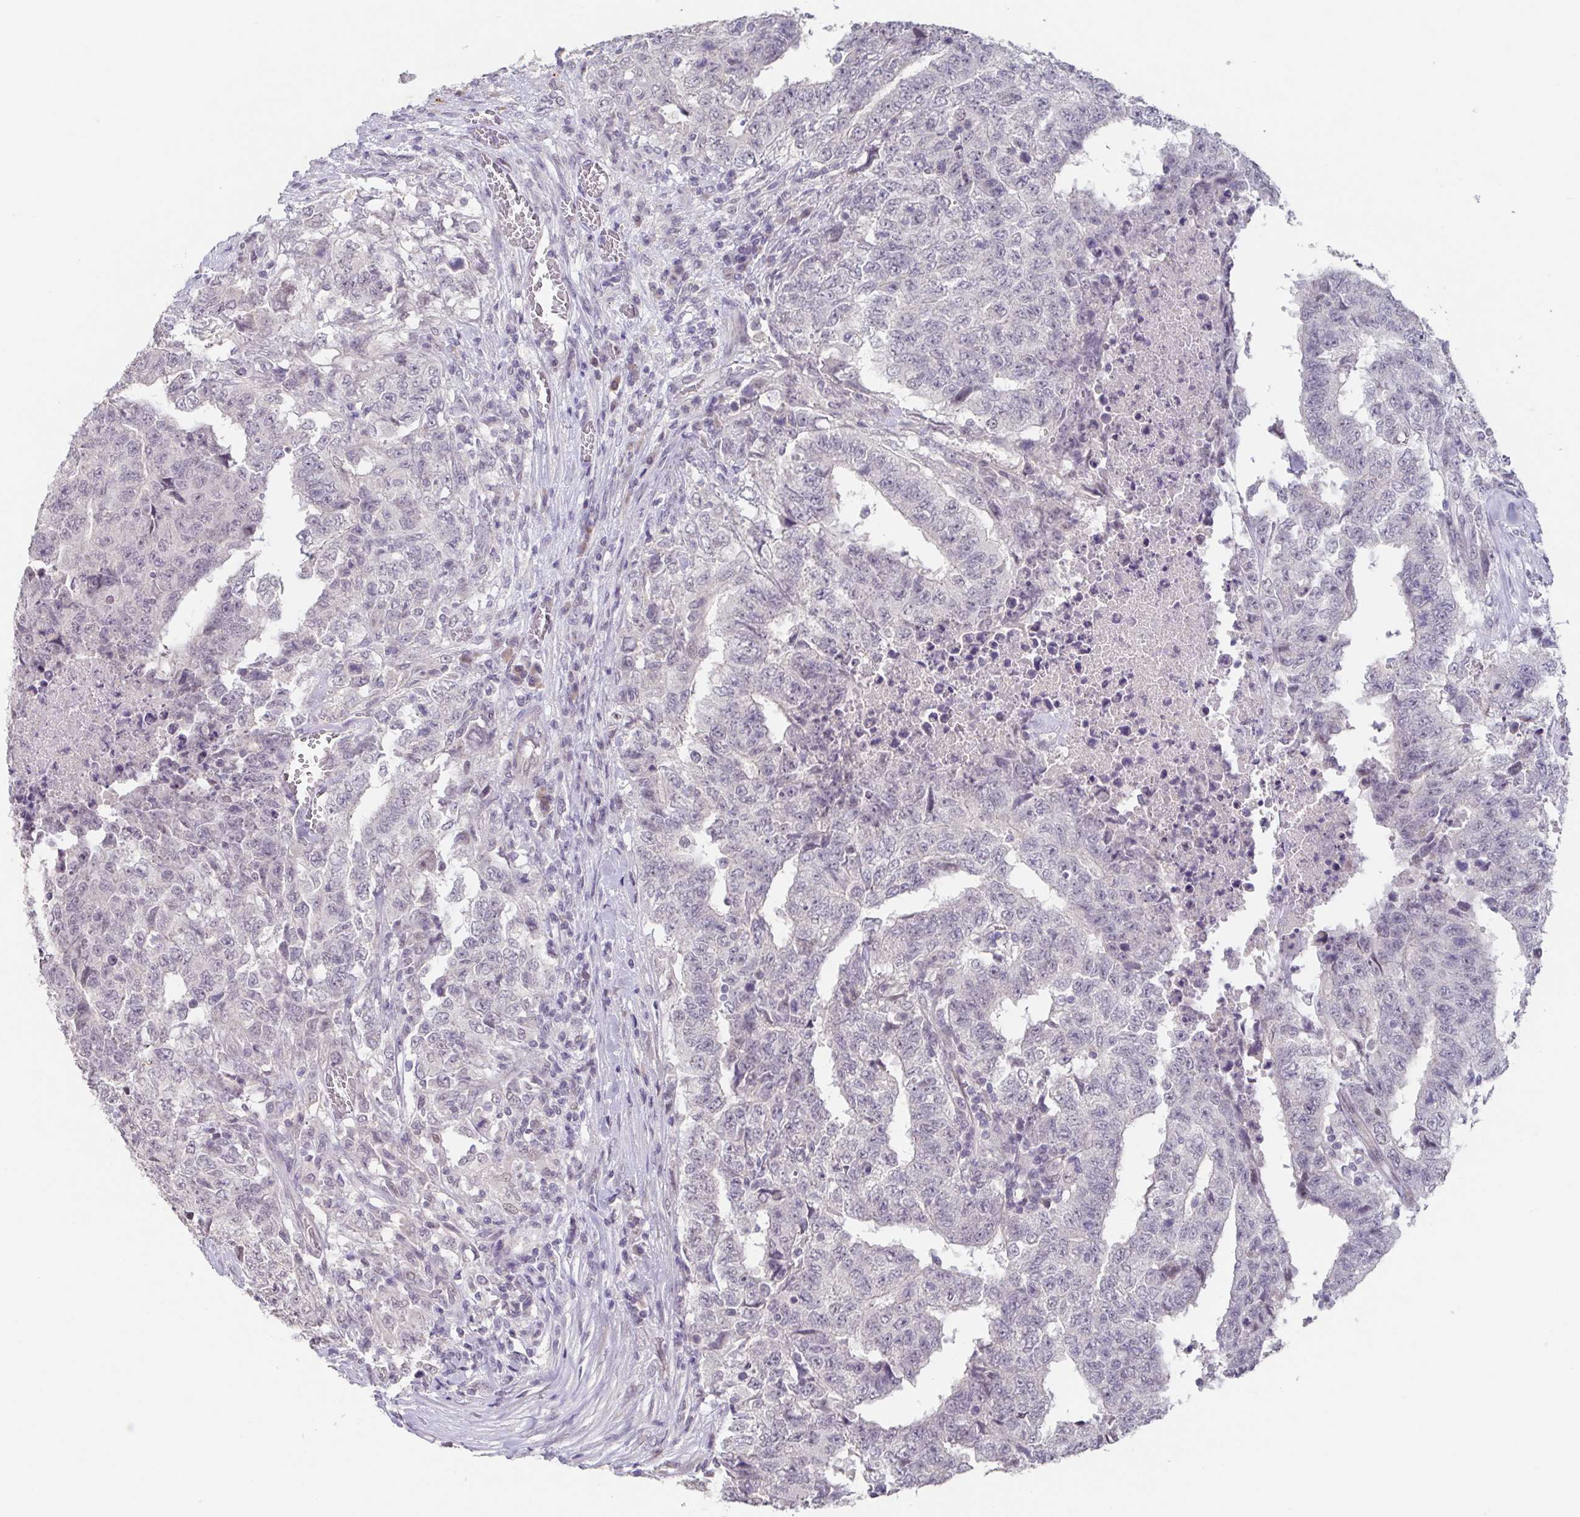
{"staining": {"intensity": "negative", "quantity": "none", "location": "none"}, "tissue": "testis cancer", "cell_type": "Tumor cells", "image_type": "cancer", "snomed": [{"axis": "morphology", "description": "Carcinoma, Embryonal, NOS"}, {"axis": "topography", "description": "Testis"}], "caption": "Protein analysis of embryonal carcinoma (testis) exhibits no significant staining in tumor cells.", "gene": "GHRL", "patient": {"sex": "male", "age": 24}}